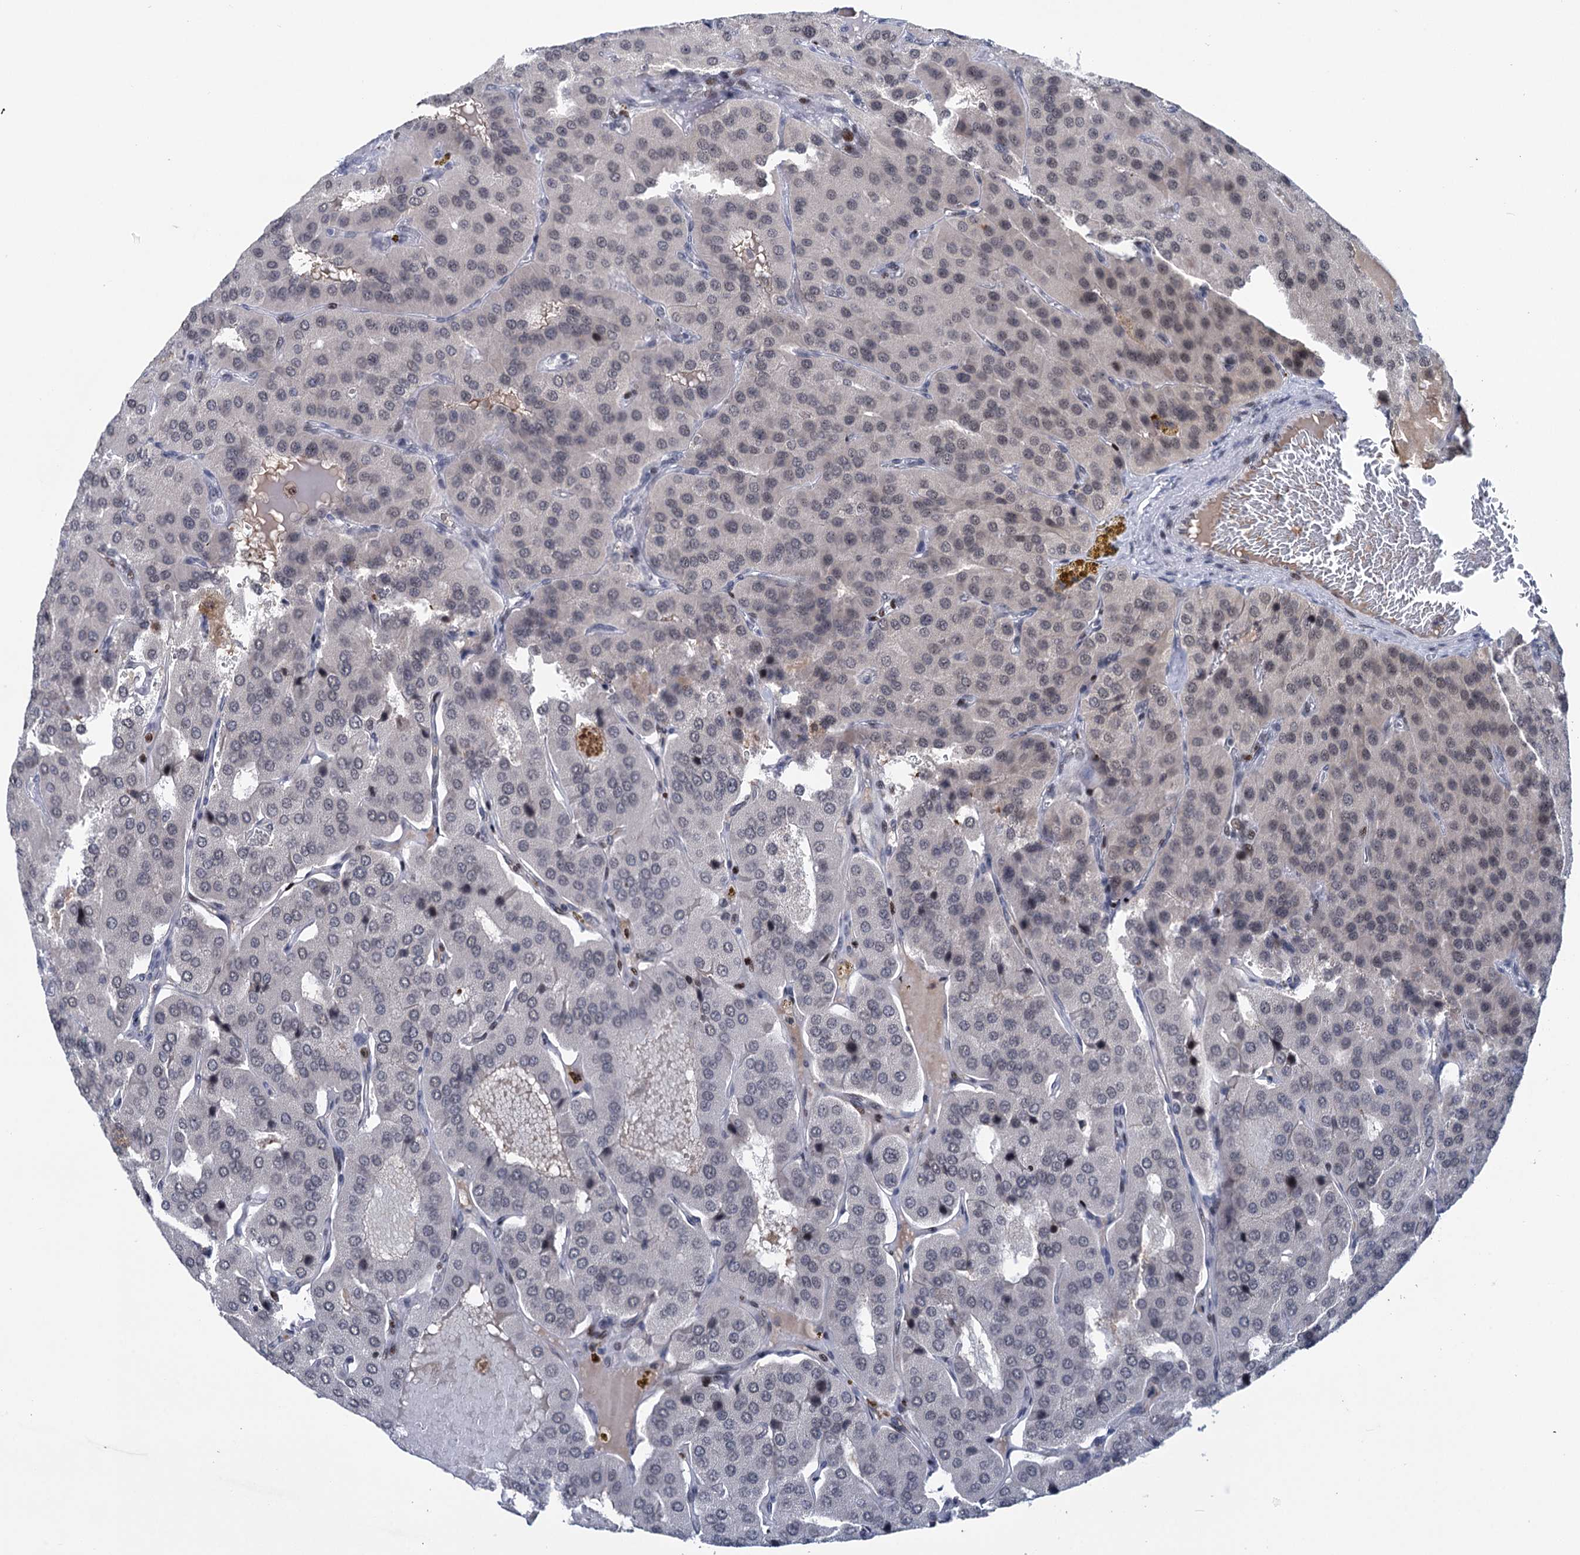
{"staining": {"intensity": "negative", "quantity": "none", "location": "none"}, "tissue": "parathyroid gland", "cell_type": "Glandular cells", "image_type": "normal", "snomed": [{"axis": "morphology", "description": "Normal tissue, NOS"}, {"axis": "morphology", "description": "Adenoma, NOS"}, {"axis": "topography", "description": "Parathyroid gland"}], "caption": "Immunohistochemical staining of normal human parathyroid gland demonstrates no significant positivity in glandular cells.", "gene": "ZCCHC10", "patient": {"sex": "female", "age": 86}}